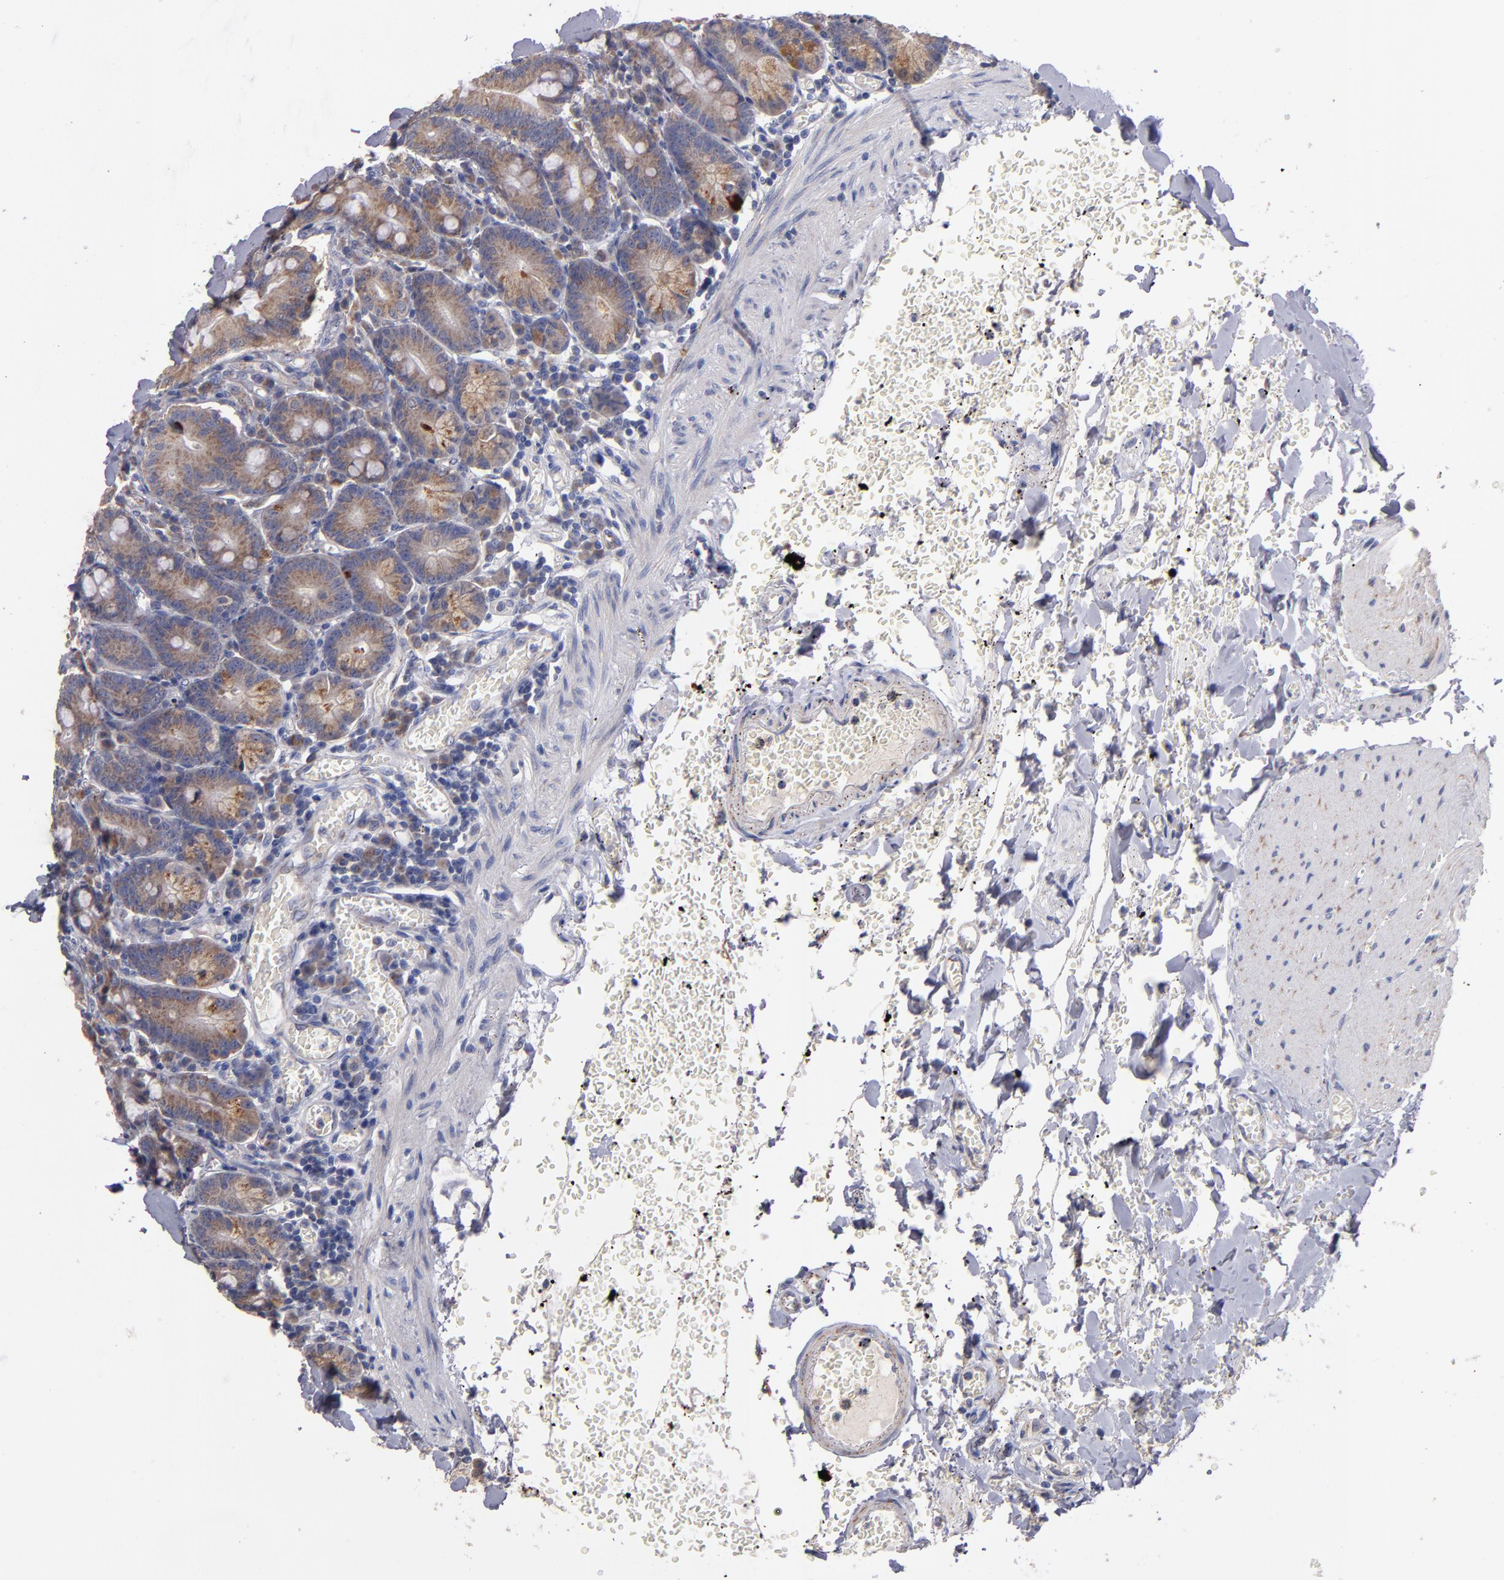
{"staining": {"intensity": "weak", "quantity": ">75%", "location": "cytoplasmic/membranous"}, "tissue": "small intestine", "cell_type": "Glandular cells", "image_type": "normal", "snomed": [{"axis": "morphology", "description": "Normal tissue, NOS"}, {"axis": "topography", "description": "Small intestine"}], "caption": "Small intestine stained for a protein displays weak cytoplasmic/membranous positivity in glandular cells. The staining was performed using DAB to visualize the protein expression in brown, while the nuclei were stained in blue with hematoxylin (Magnification: 20x).", "gene": "DIABLO", "patient": {"sex": "male", "age": 71}}